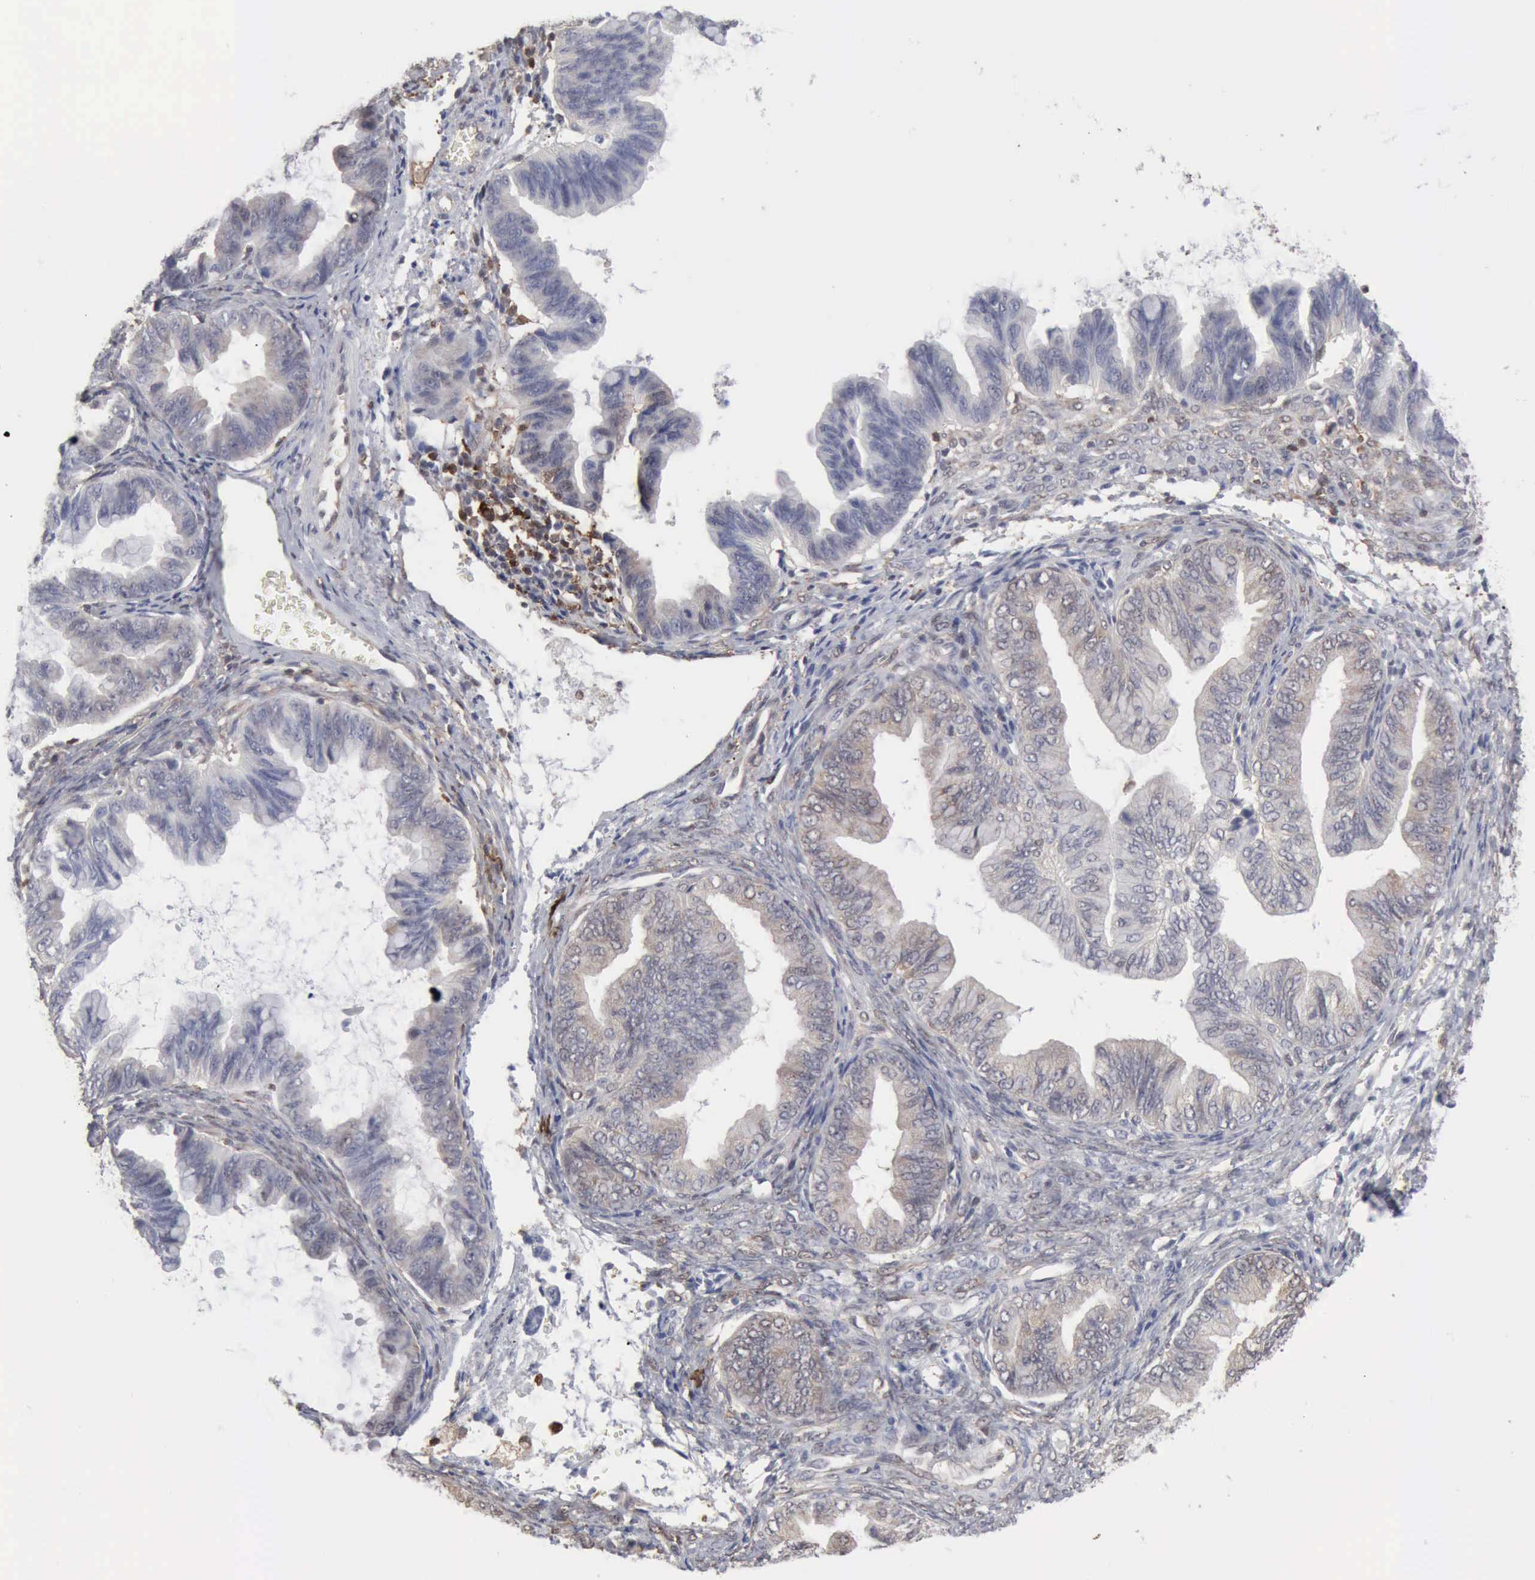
{"staining": {"intensity": "weak", "quantity": "<25%", "location": "cytoplasmic/membranous"}, "tissue": "ovarian cancer", "cell_type": "Tumor cells", "image_type": "cancer", "snomed": [{"axis": "morphology", "description": "Cystadenocarcinoma, mucinous, NOS"}, {"axis": "topography", "description": "Ovary"}], "caption": "DAB immunohistochemical staining of human ovarian cancer (mucinous cystadenocarcinoma) demonstrates no significant expression in tumor cells. (DAB IHC with hematoxylin counter stain).", "gene": "STAT1", "patient": {"sex": "female", "age": 36}}